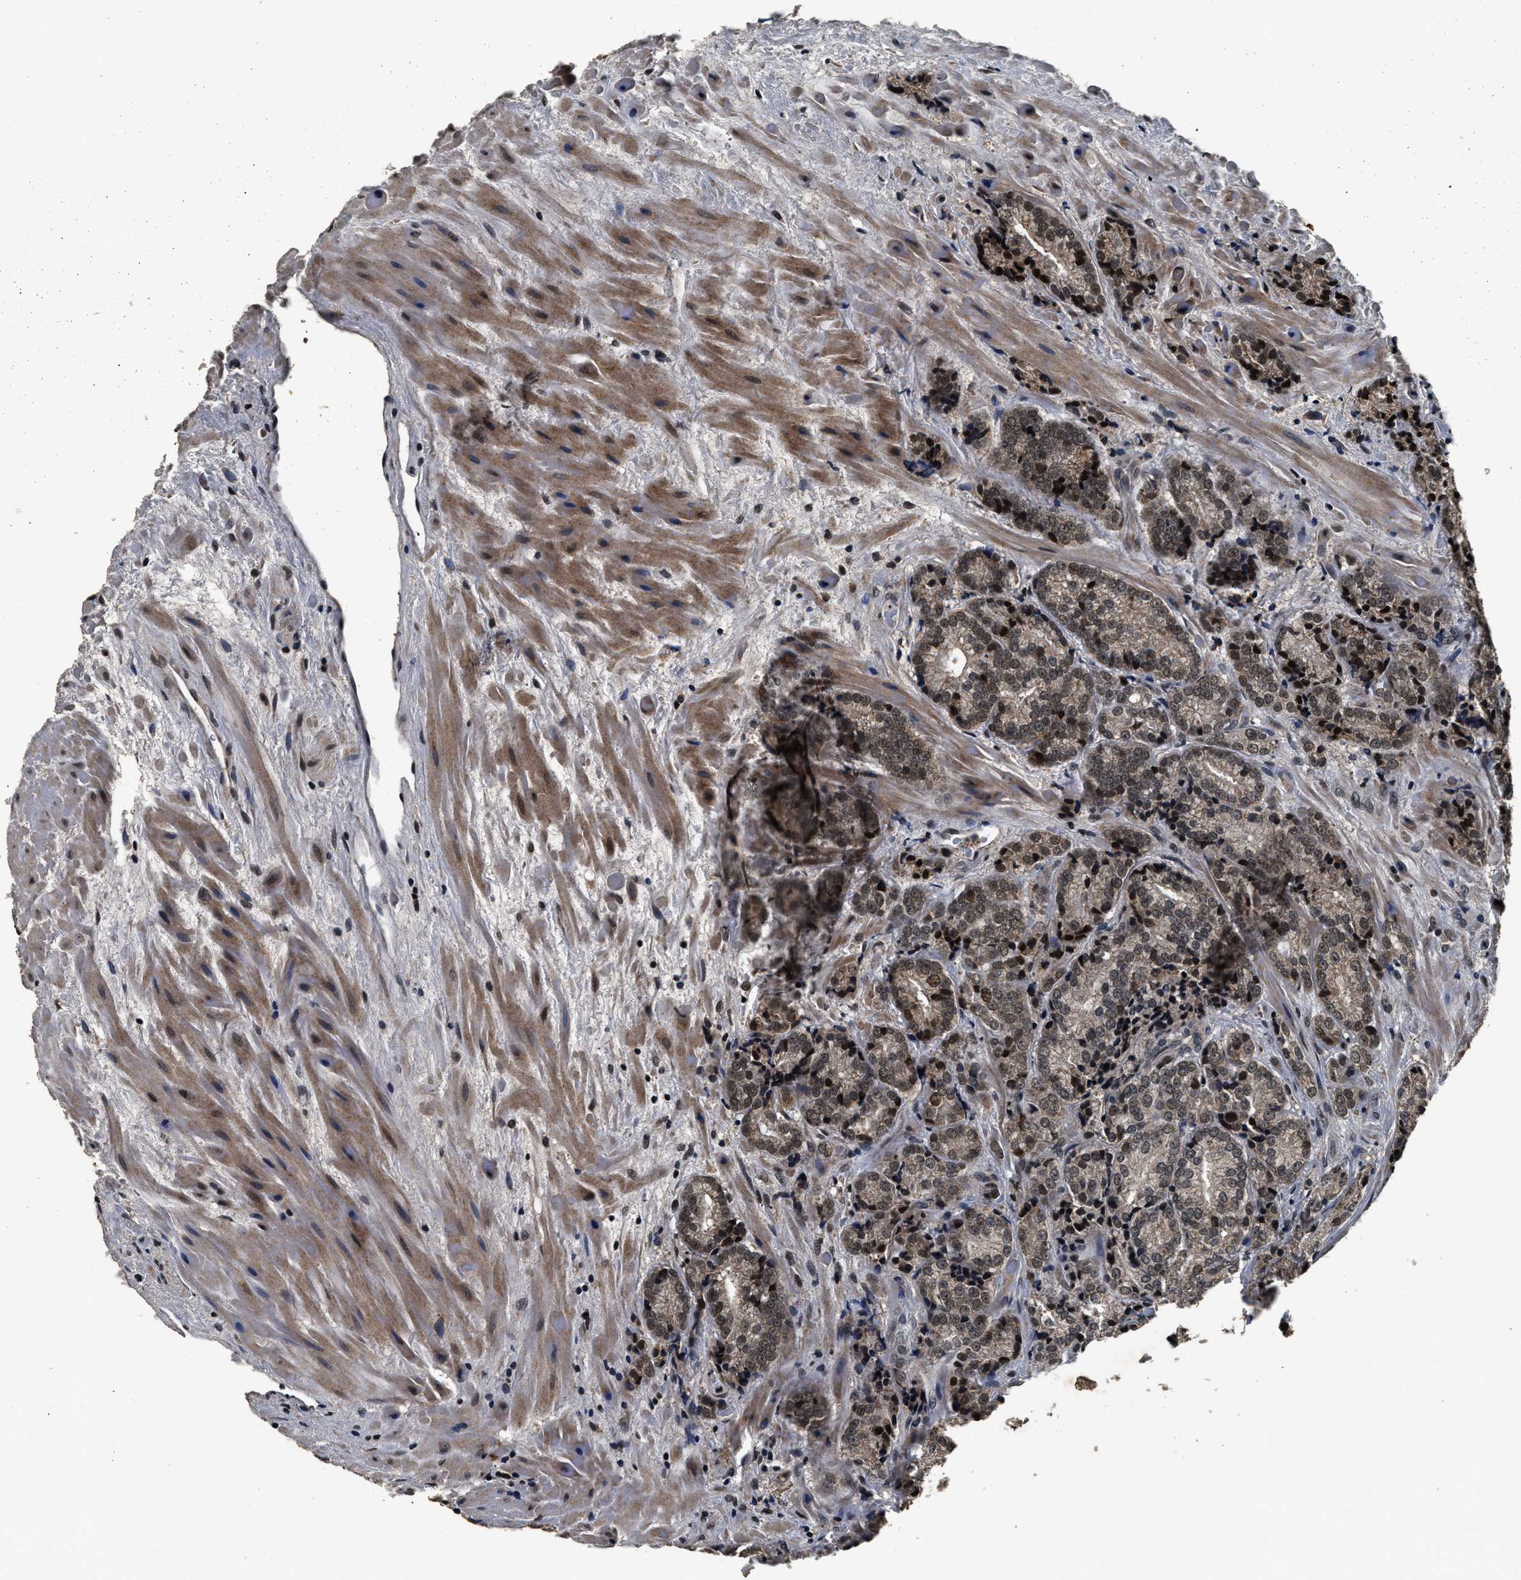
{"staining": {"intensity": "weak", "quantity": ">75%", "location": "nuclear"}, "tissue": "prostate cancer", "cell_type": "Tumor cells", "image_type": "cancer", "snomed": [{"axis": "morphology", "description": "Adenocarcinoma, High grade"}, {"axis": "topography", "description": "Prostate"}], "caption": "Protein analysis of prostate cancer (adenocarcinoma (high-grade)) tissue reveals weak nuclear positivity in about >75% of tumor cells.", "gene": "CSTF1", "patient": {"sex": "male", "age": 61}}